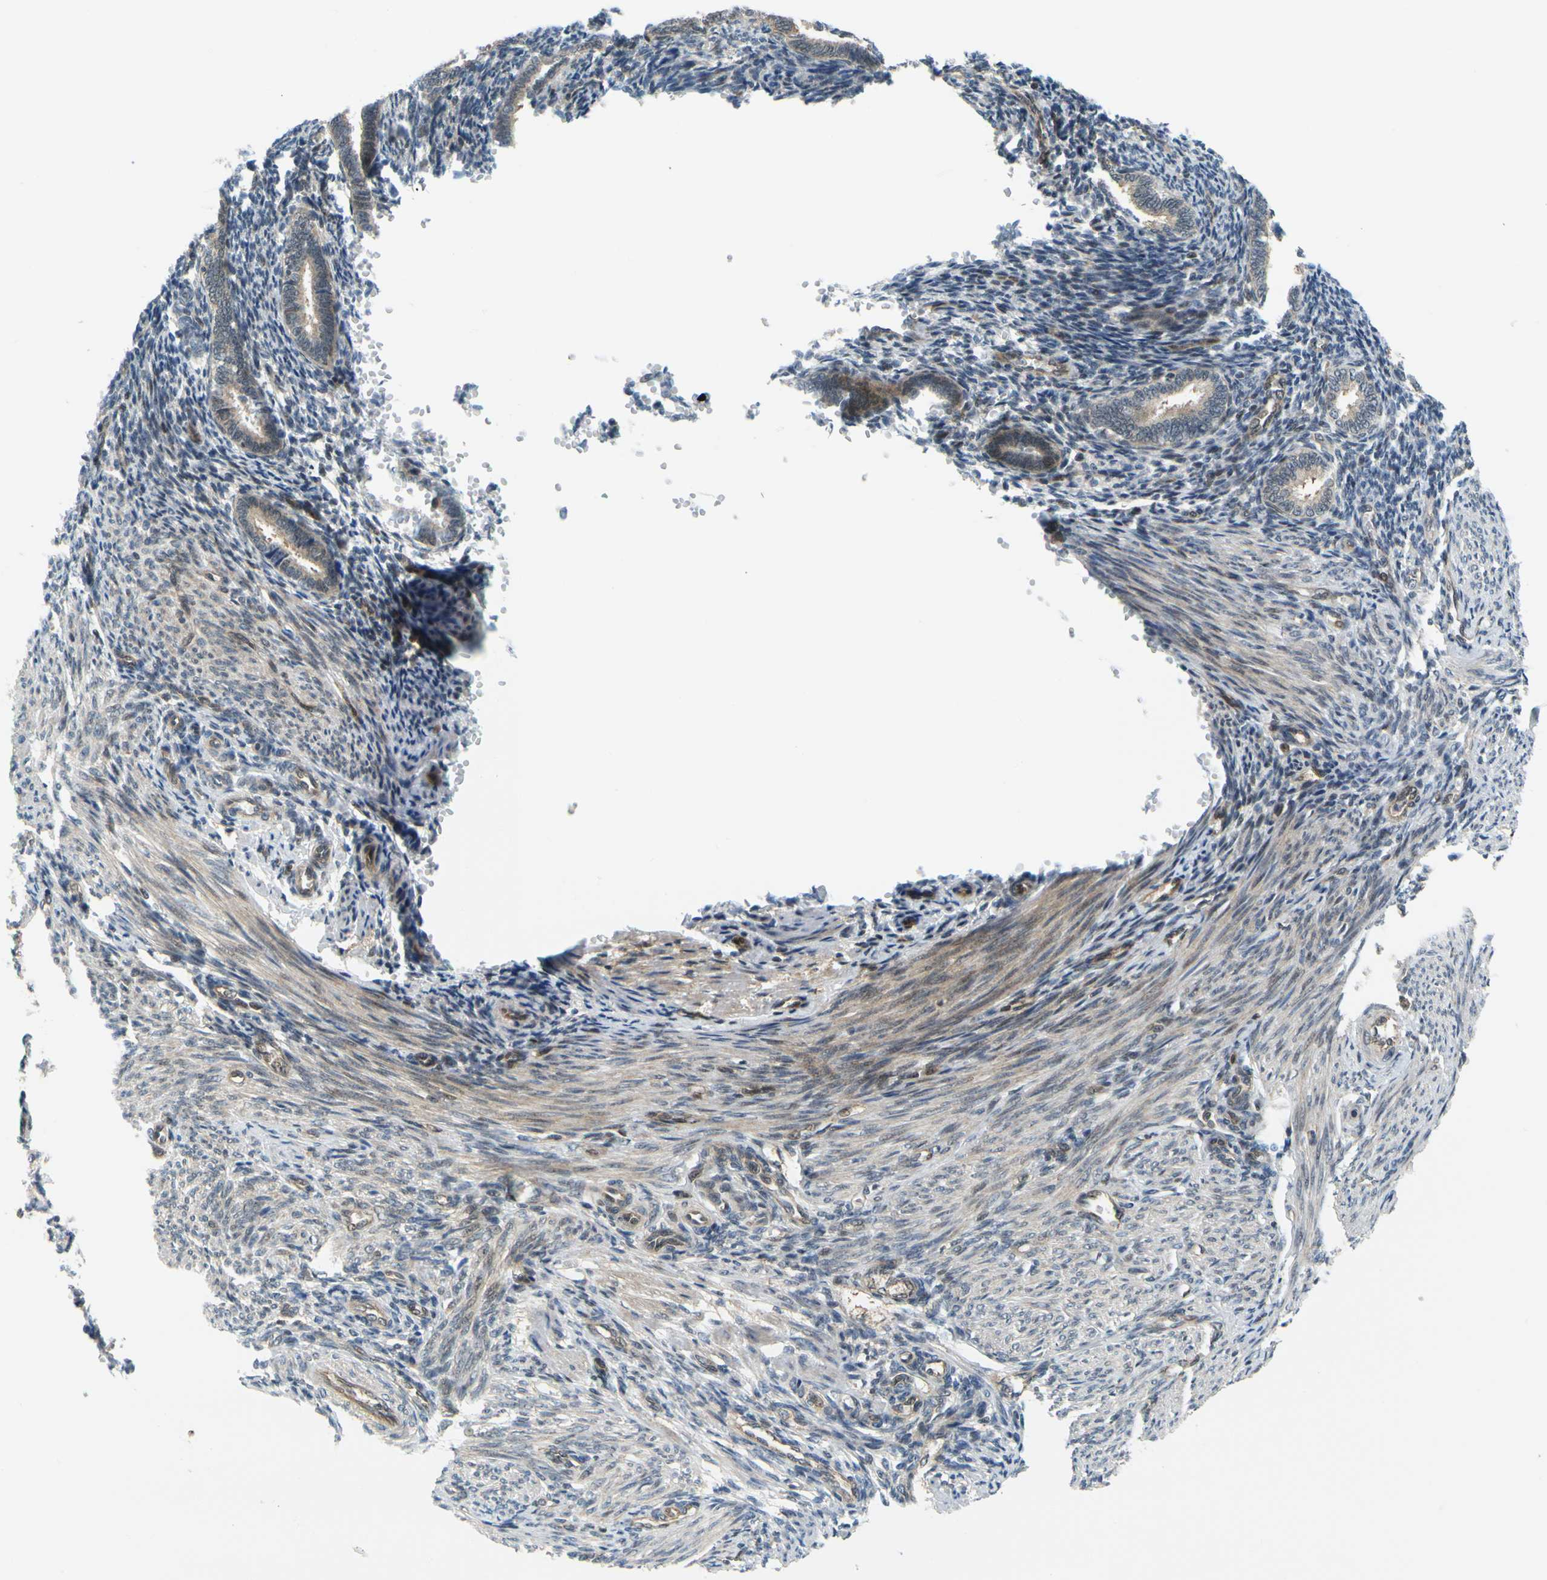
{"staining": {"intensity": "weak", "quantity": "<25%", "location": "cytoplasmic/membranous"}, "tissue": "endometrium", "cell_type": "Cells in endometrial stroma", "image_type": "normal", "snomed": [{"axis": "morphology", "description": "Normal tissue, NOS"}, {"axis": "topography", "description": "Endometrium"}], "caption": "IHC micrograph of normal endometrium: endometrium stained with DAB exhibits no significant protein expression in cells in endometrial stroma. (Brightfield microscopy of DAB (3,3'-diaminobenzidine) immunohistochemistry at high magnification).", "gene": "MAPK9", "patient": {"sex": "female", "age": 27}}